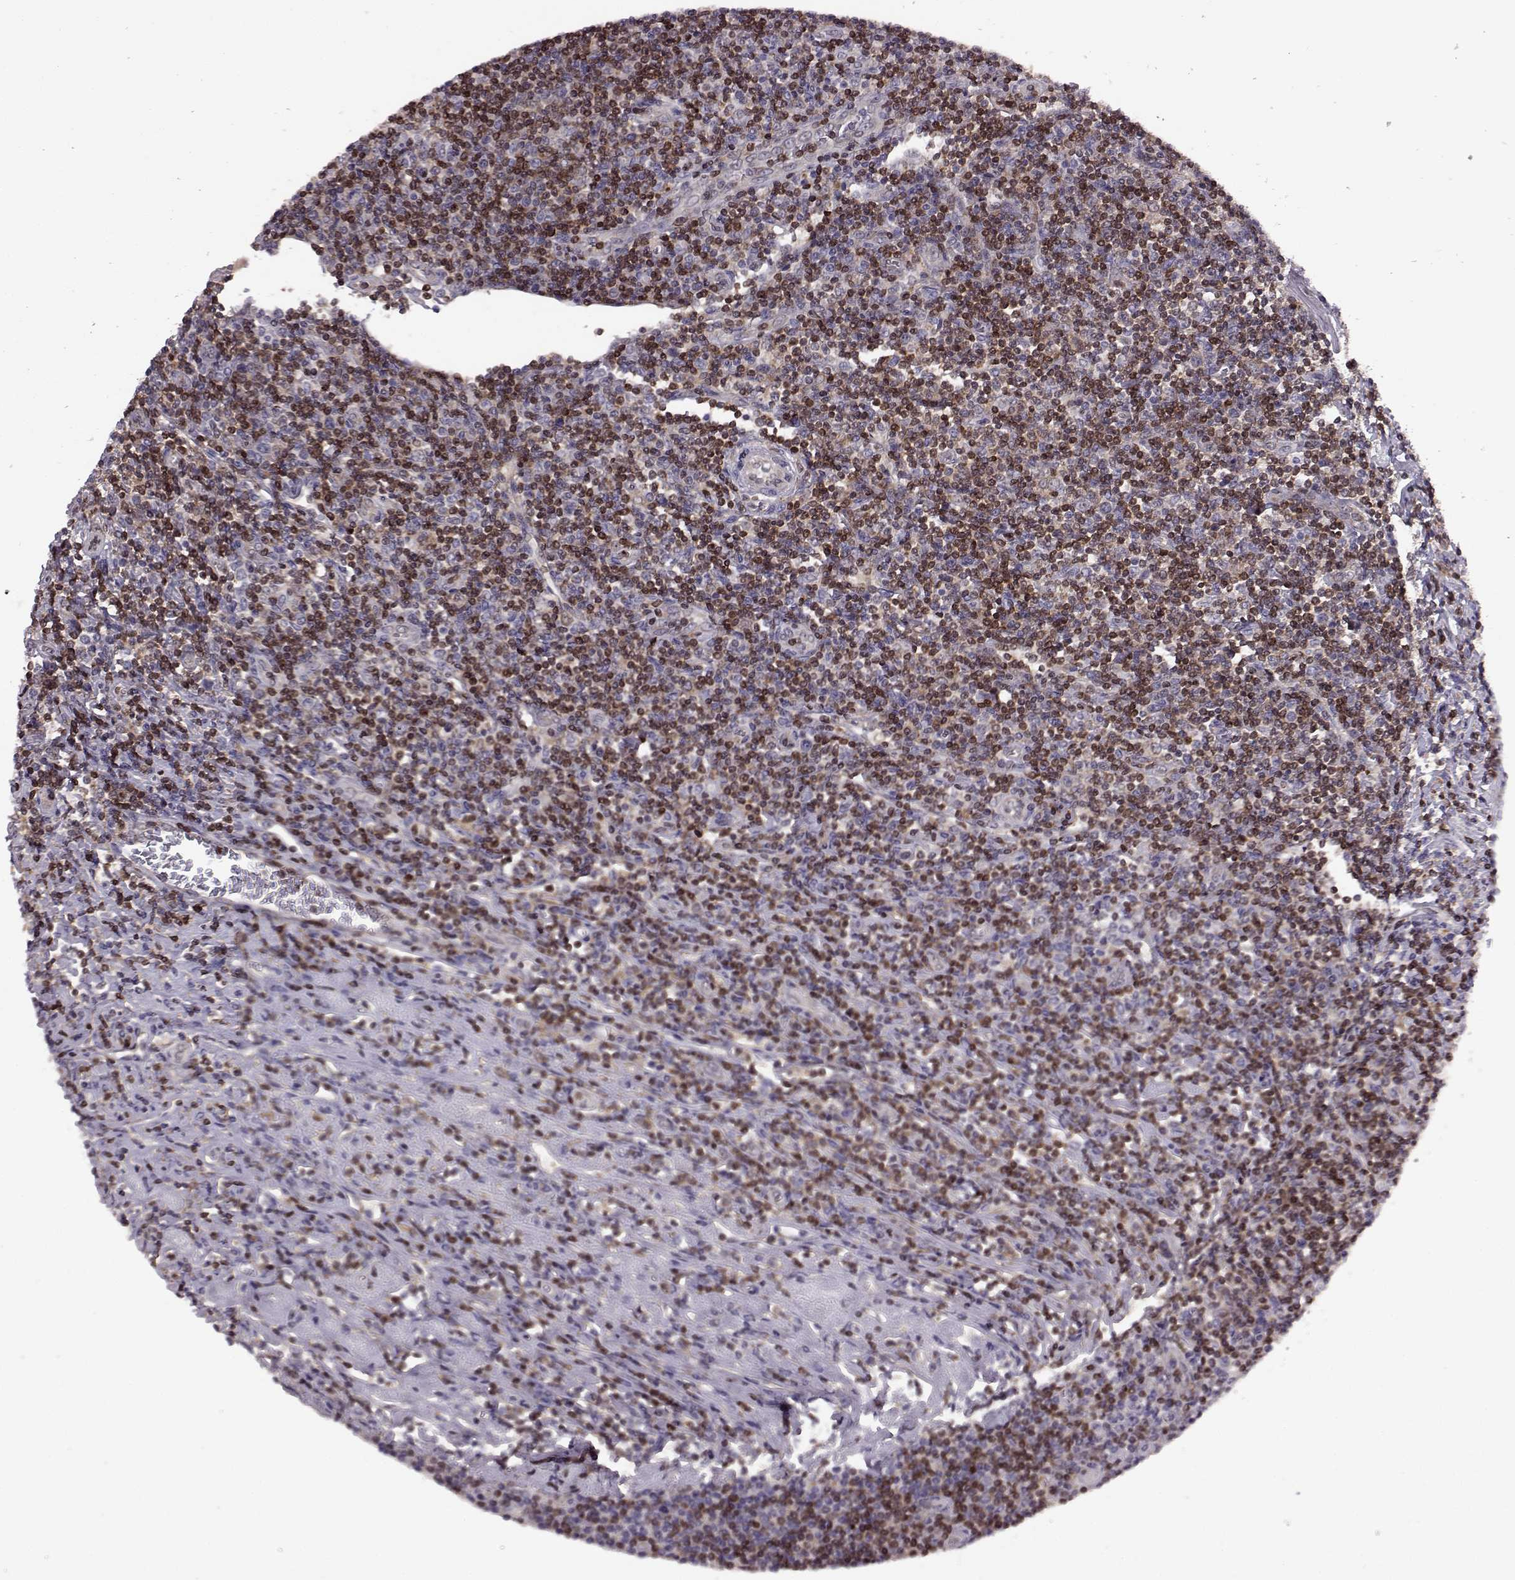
{"staining": {"intensity": "negative", "quantity": "none", "location": "none"}, "tissue": "lymphoma", "cell_type": "Tumor cells", "image_type": "cancer", "snomed": [{"axis": "morphology", "description": "Hodgkin's disease, NOS"}, {"axis": "topography", "description": "Lymph node"}], "caption": "Tumor cells show no significant protein staining in lymphoma.", "gene": "CDC42SE1", "patient": {"sex": "male", "age": 40}}